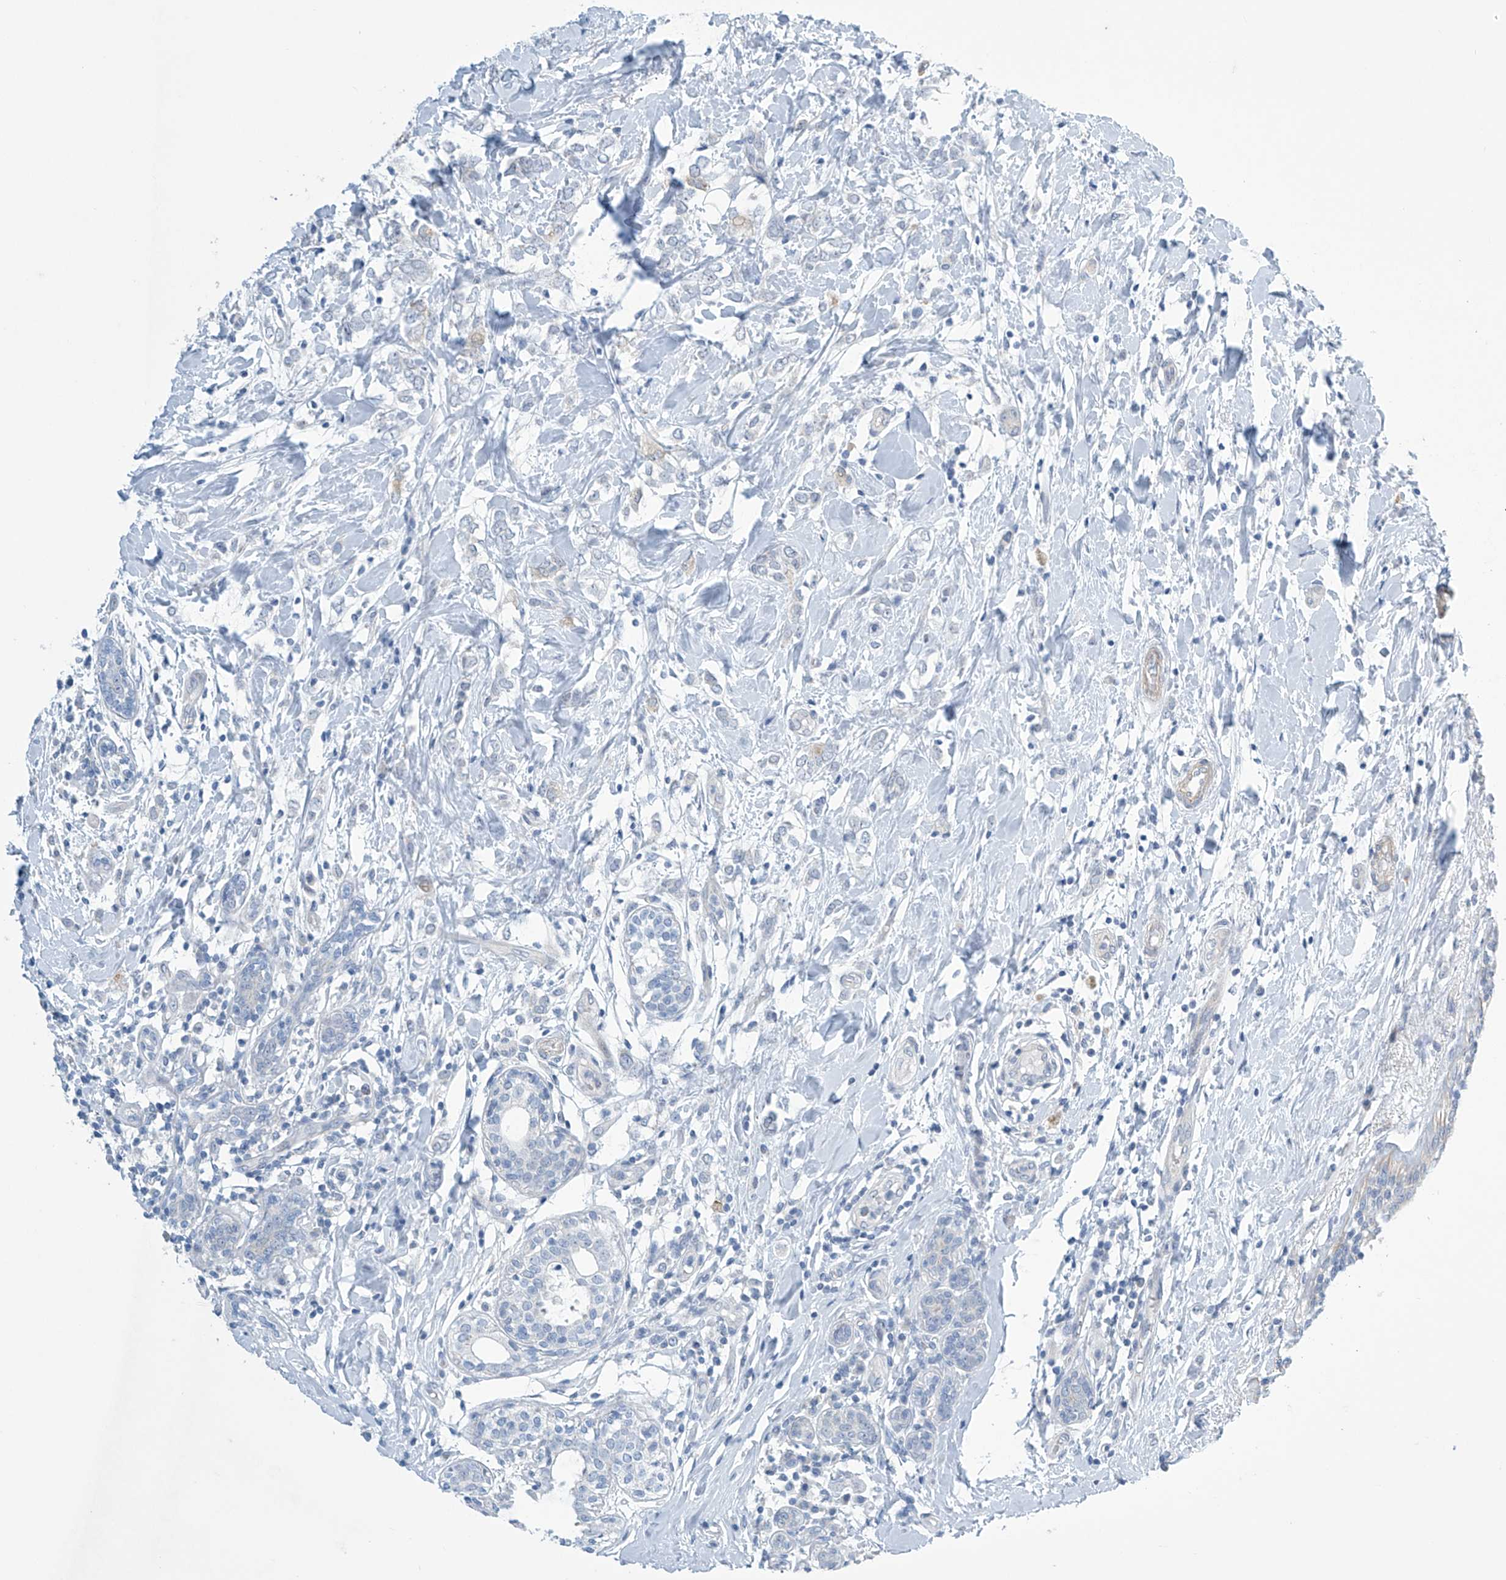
{"staining": {"intensity": "negative", "quantity": "none", "location": "none"}, "tissue": "breast cancer", "cell_type": "Tumor cells", "image_type": "cancer", "snomed": [{"axis": "morphology", "description": "Normal tissue, NOS"}, {"axis": "morphology", "description": "Lobular carcinoma"}, {"axis": "topography", "description": "Breast"}], "caption": "Immunohistochemical staining of breast cancer (lobular carcinoma) demonstrates no significant staining in tumor cells.", "gene": "SLC35A5", "patient": {"sex": "female", "age": 47}}